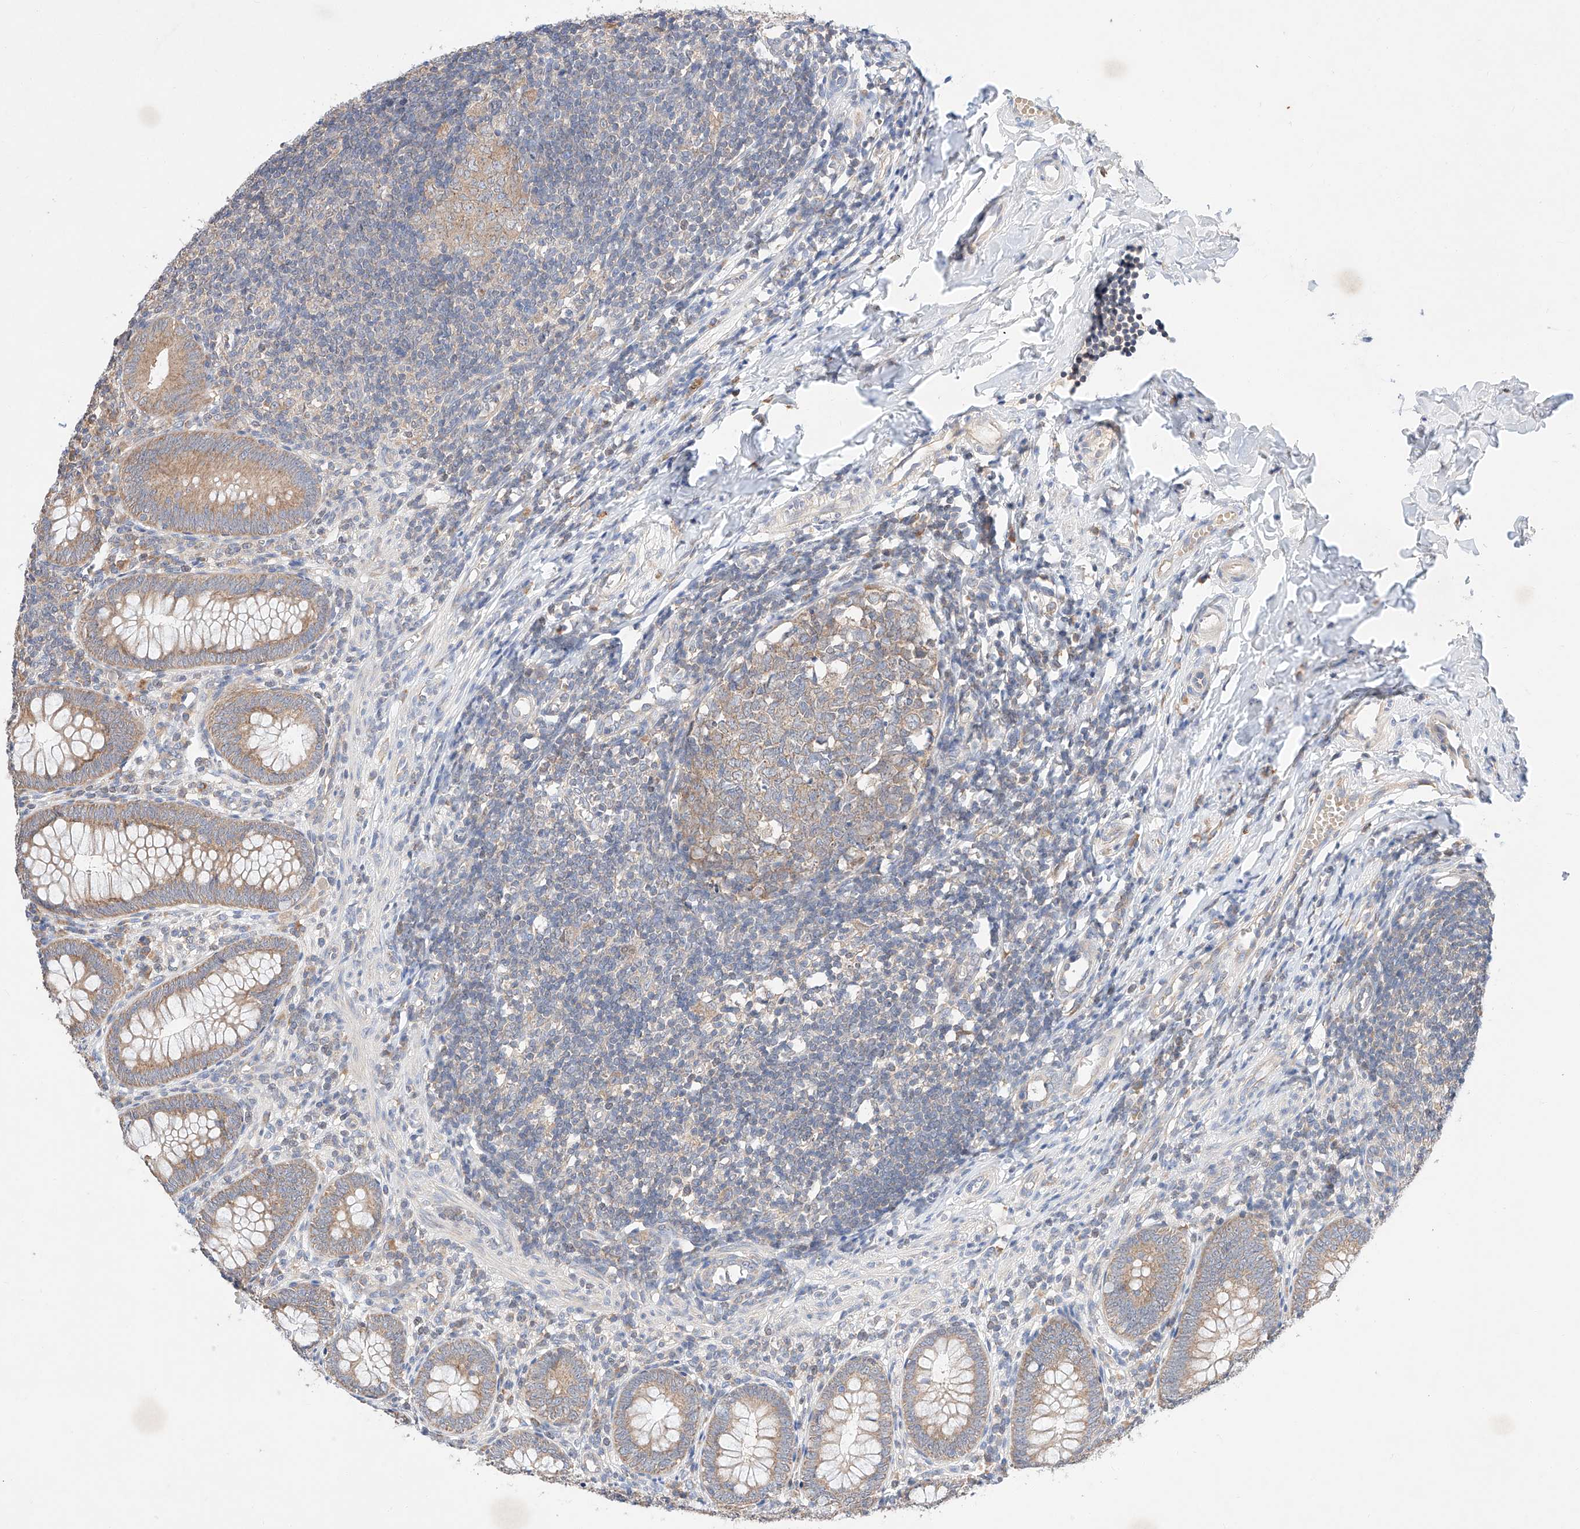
{"staining": {"intensity": "moderate", "quantity": ">75%", "location": "cytoplasmic/membranous"}, "tissue": "appendix", "cell_type": "Glandular cells", "image_type": "normal", "snomed": [{"axis": "morphology", "description": "Normal tissue, NOS"}, {"axis": "topography", "description": "Appendix"}], "caption": "Immunohistochemistry histopathology image of unremarkable appendix: appendix stained using immunohistochemistry reveals medium levels of moderate protein expression localized specifically in the cytoplasmic/membranous of glandular cells, appearing as a cytoplasmic/membranous brown color.", "gene": "C6orf118", "patient": {"sex": "male", "age": 14}}